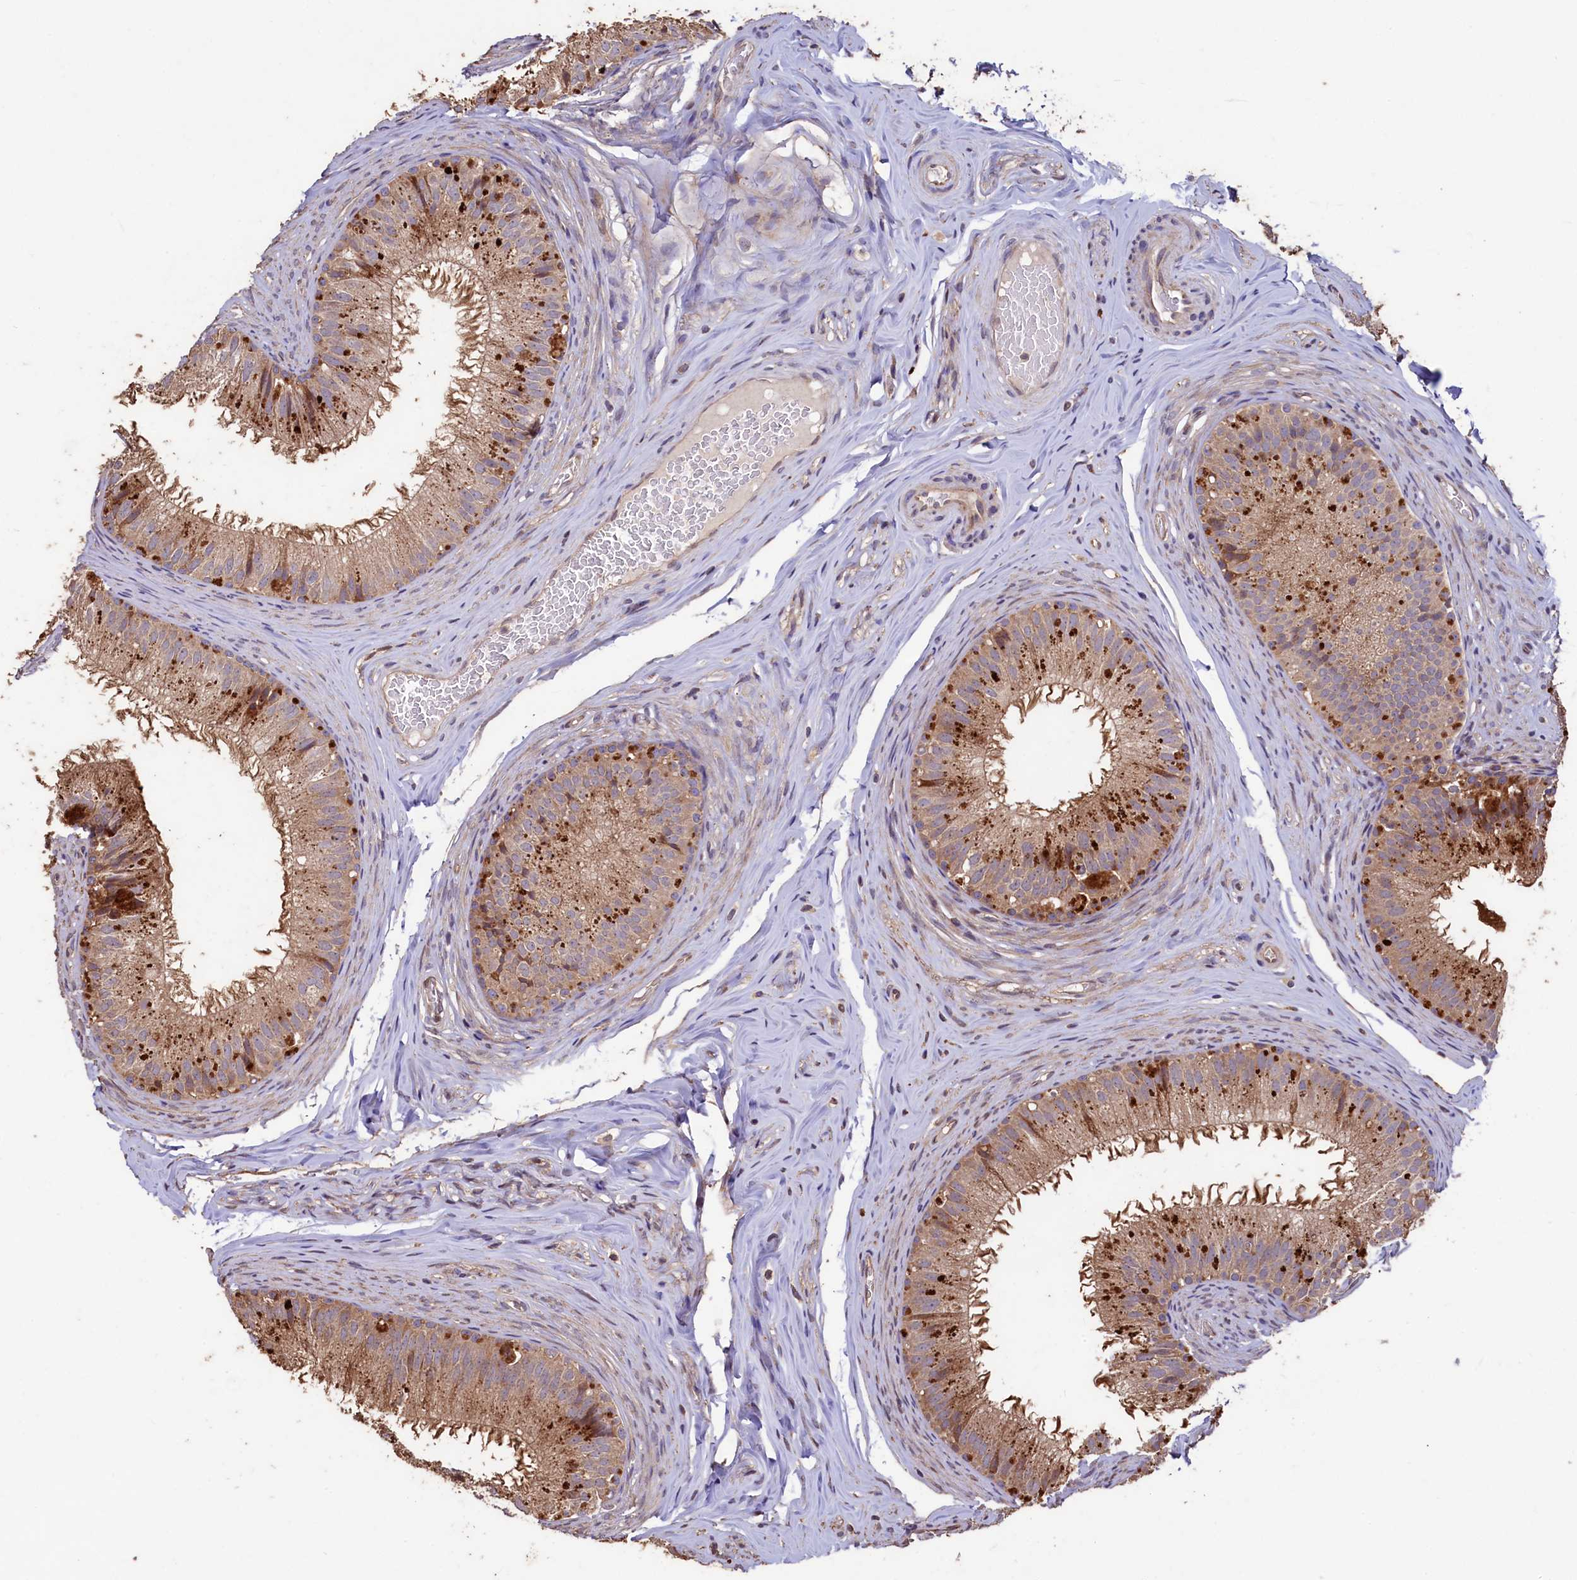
{"staining": {"intensity": "moderate", "quantity": ">75%", "location": "cytoplasmic/membranous"}, "tissue": "epididymis", "cell_type": "Glandular cells", "image_type": "normal", "snomed": [{"axis": "morphology", "description": "Normal tissue, NOS"}, {"axis": "topography", "description": "Epididymis"}], "caption": "Benign epididymis displays moderate cytoplasmic/membranous positivity in approximately >75% of glandular cells.", "gene": "TMEM98", "patient": {"sex": "male", "age": 34}}